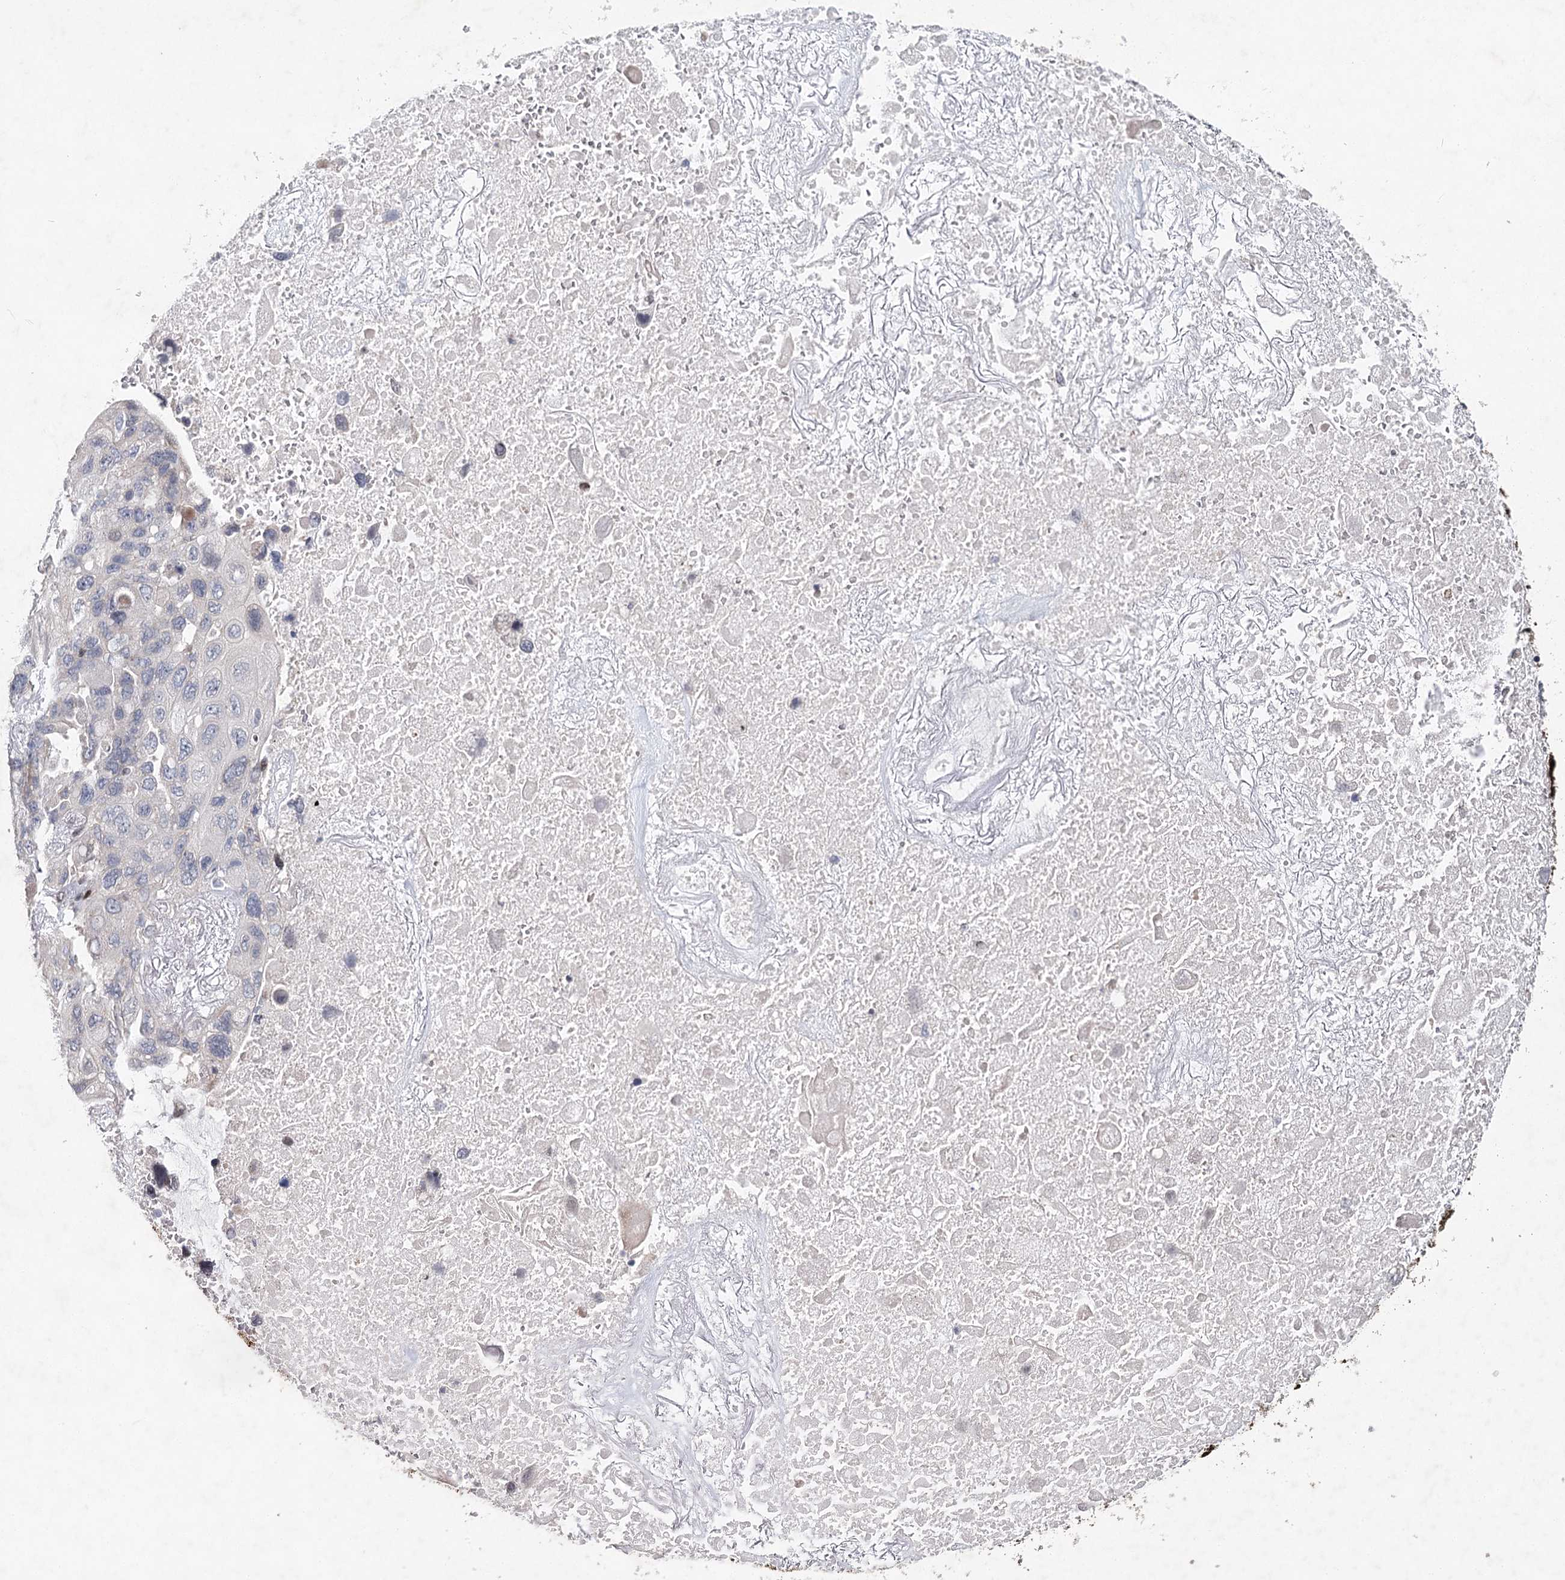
{"staining": {"intensity": "negative", "quantity": "none", "location": "none"}, "tissue": "lung cancer", "cell_type": "Tumor cells", "image_type": "cancer", "snomed": [{"axis": "morphology", "description": "Squamous cell carcinoma, NOS"}, {"axis": "topography", "description": "Lung"}], "caption": "The immunohistochemistry image has no significant staining in tumor cells of lung cancer tissue.", "gene": "FRMD4A", "patient": {"sex": "female", "age": 73}}